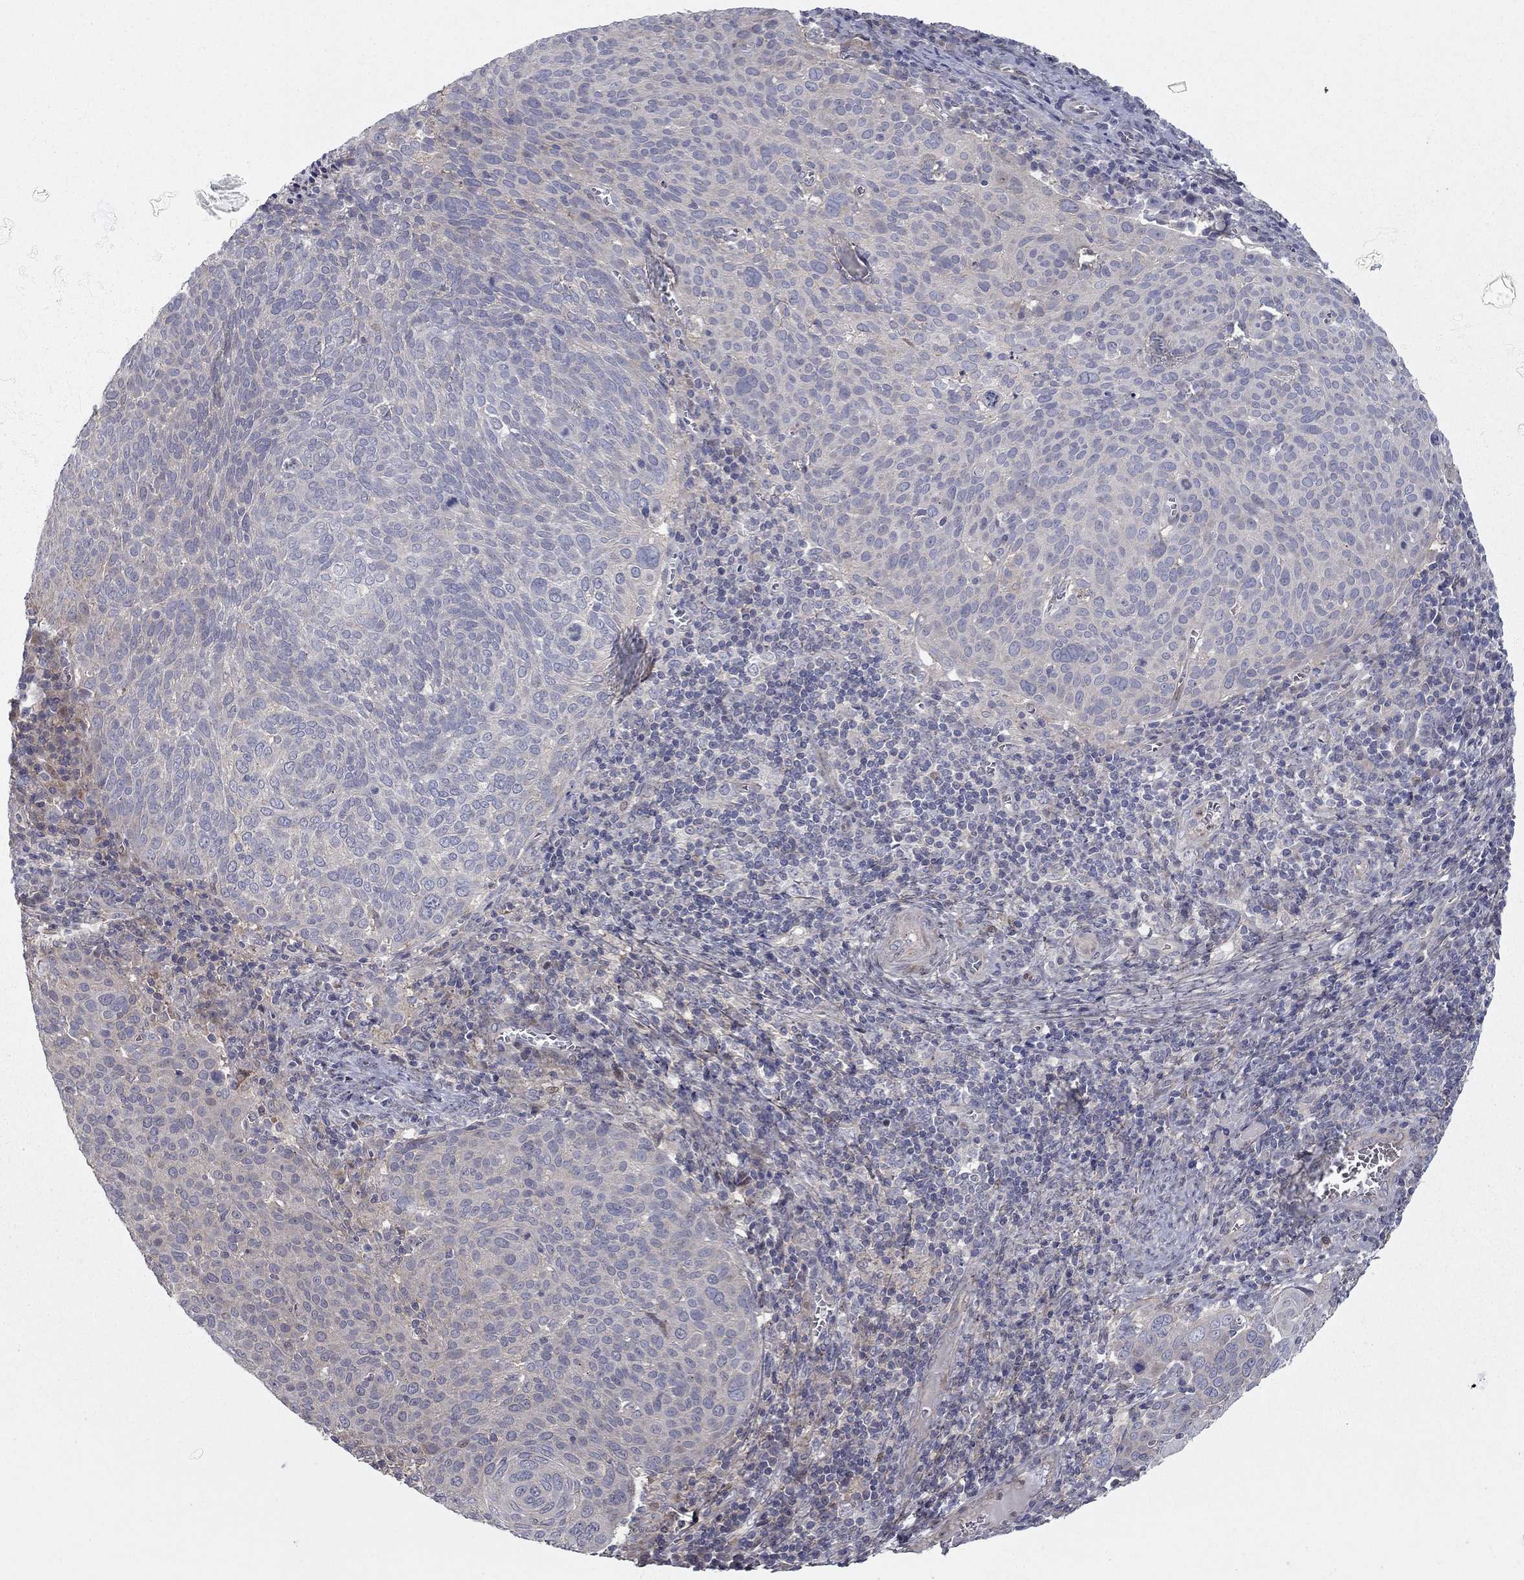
{"staining": {"intensity": "negative", "quantity": "none", "location": "none"}, "tissue": "cervical cancer", "cell_type": "Tumor cells", "image_type": "cancer", "snomed": [{"axis": "morphology", "description": "Squamous cell carcinoma, NOS"}, {"axis": "topography", "description": "Cervix"}], "caption": "Tumor cells show no significant protein positivity in squamous cell carcinoma (cervical). (Stains: DAB IHC with hematoxylin counter stain, Microscopy: brightfield microscopy at high magnification).", "gene": "DUSP7", "patient": {"sex": "female", "age": 39}}